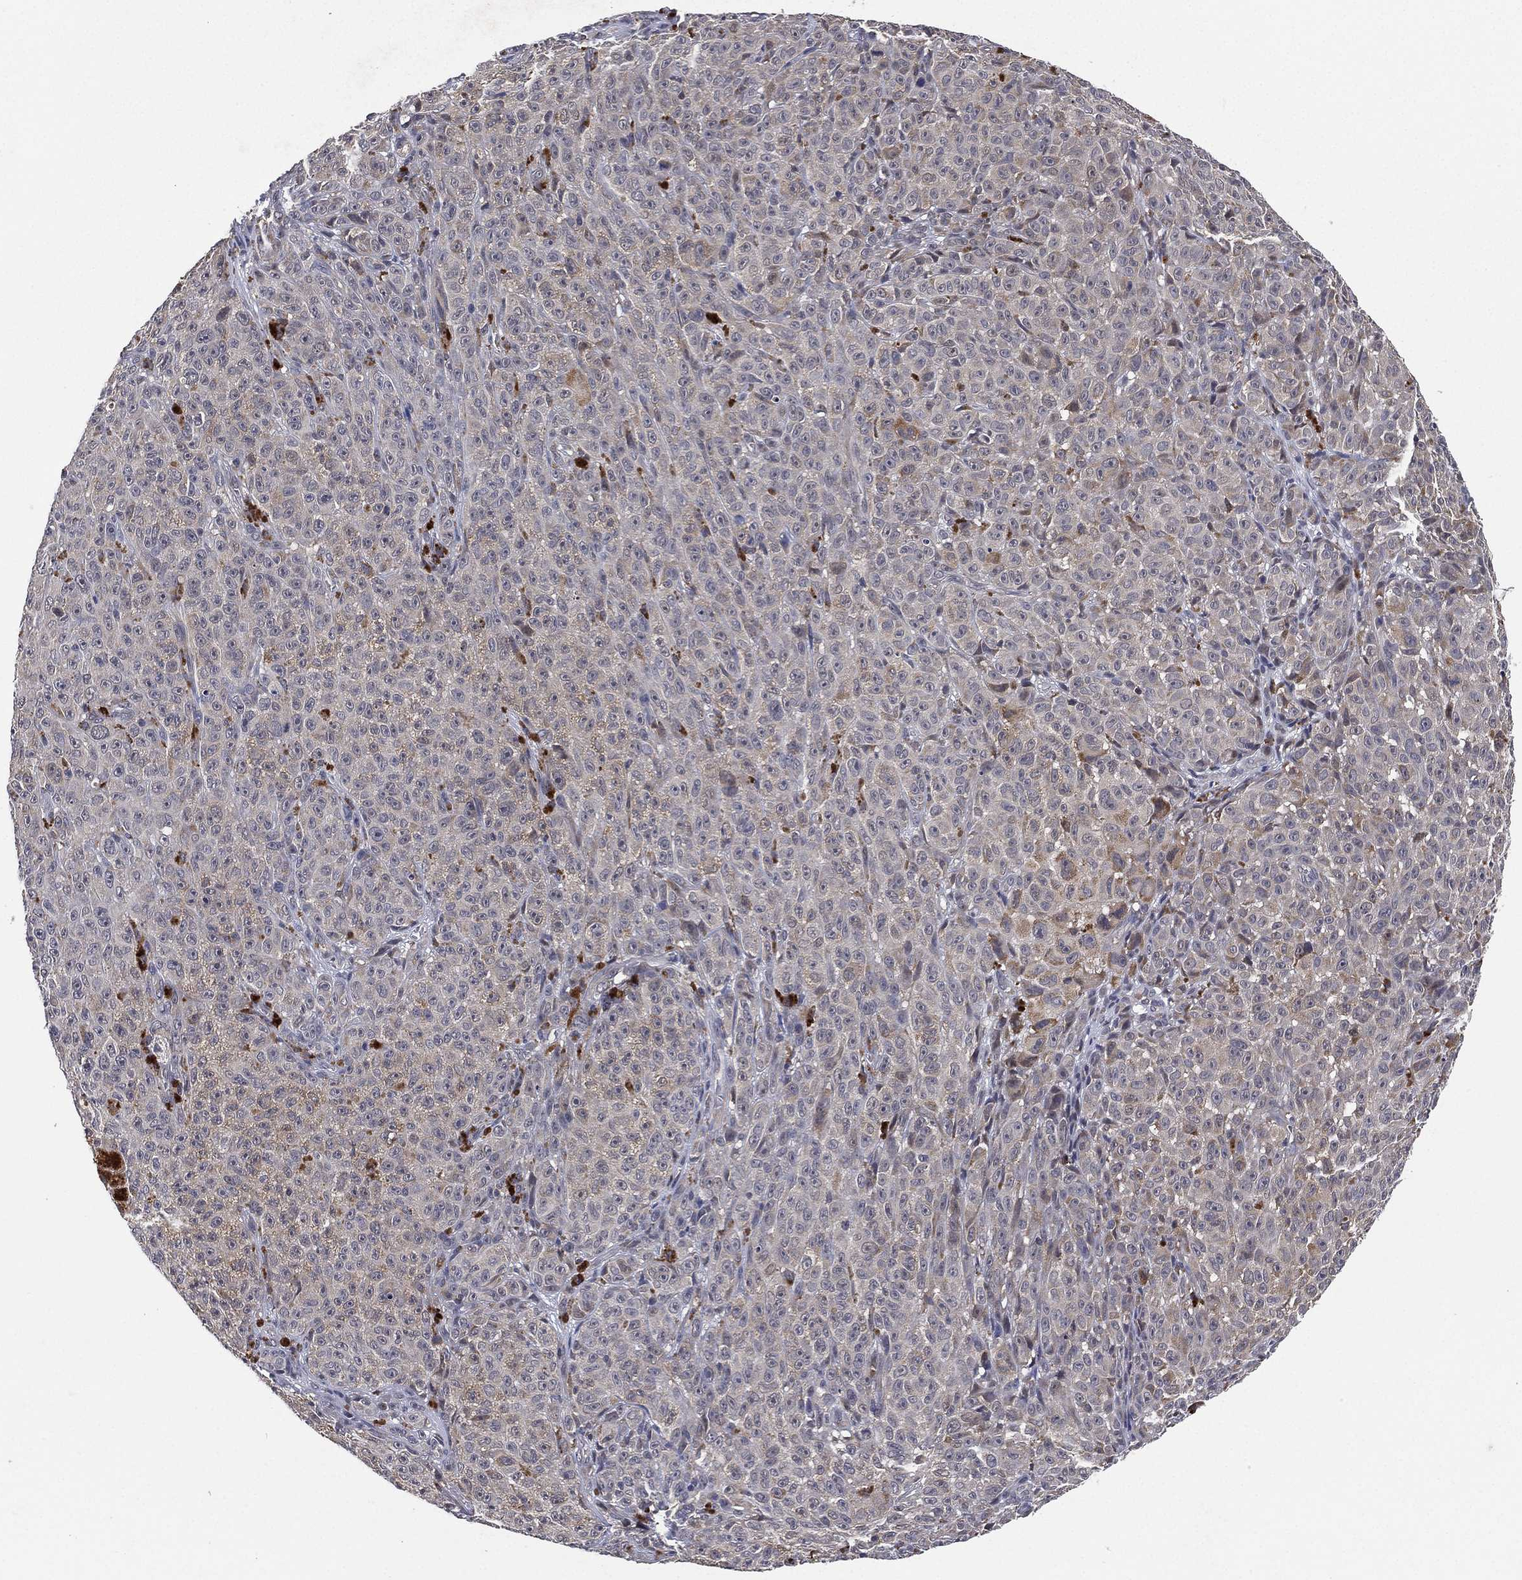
{"staining": {"intensity": "negative", "quantity": "none", "location": "none"}, "tissue": "melanoma", "cell_type": "Tumor cells", "image_type": "cancer", "snomed": [{"axis": "morphology", "description": "Malignant melanoma, NOS"}, {"axis": "topography", "description": "Skin"}], "caption": "Immunohistochemistry (IHC) micrograph of neoplastic tissue: human melanoma stained with DAB shows no significant protein expression in tumor cells.", "gene": "SELENOO", "patient": {"sex": "female", "age": 82}}